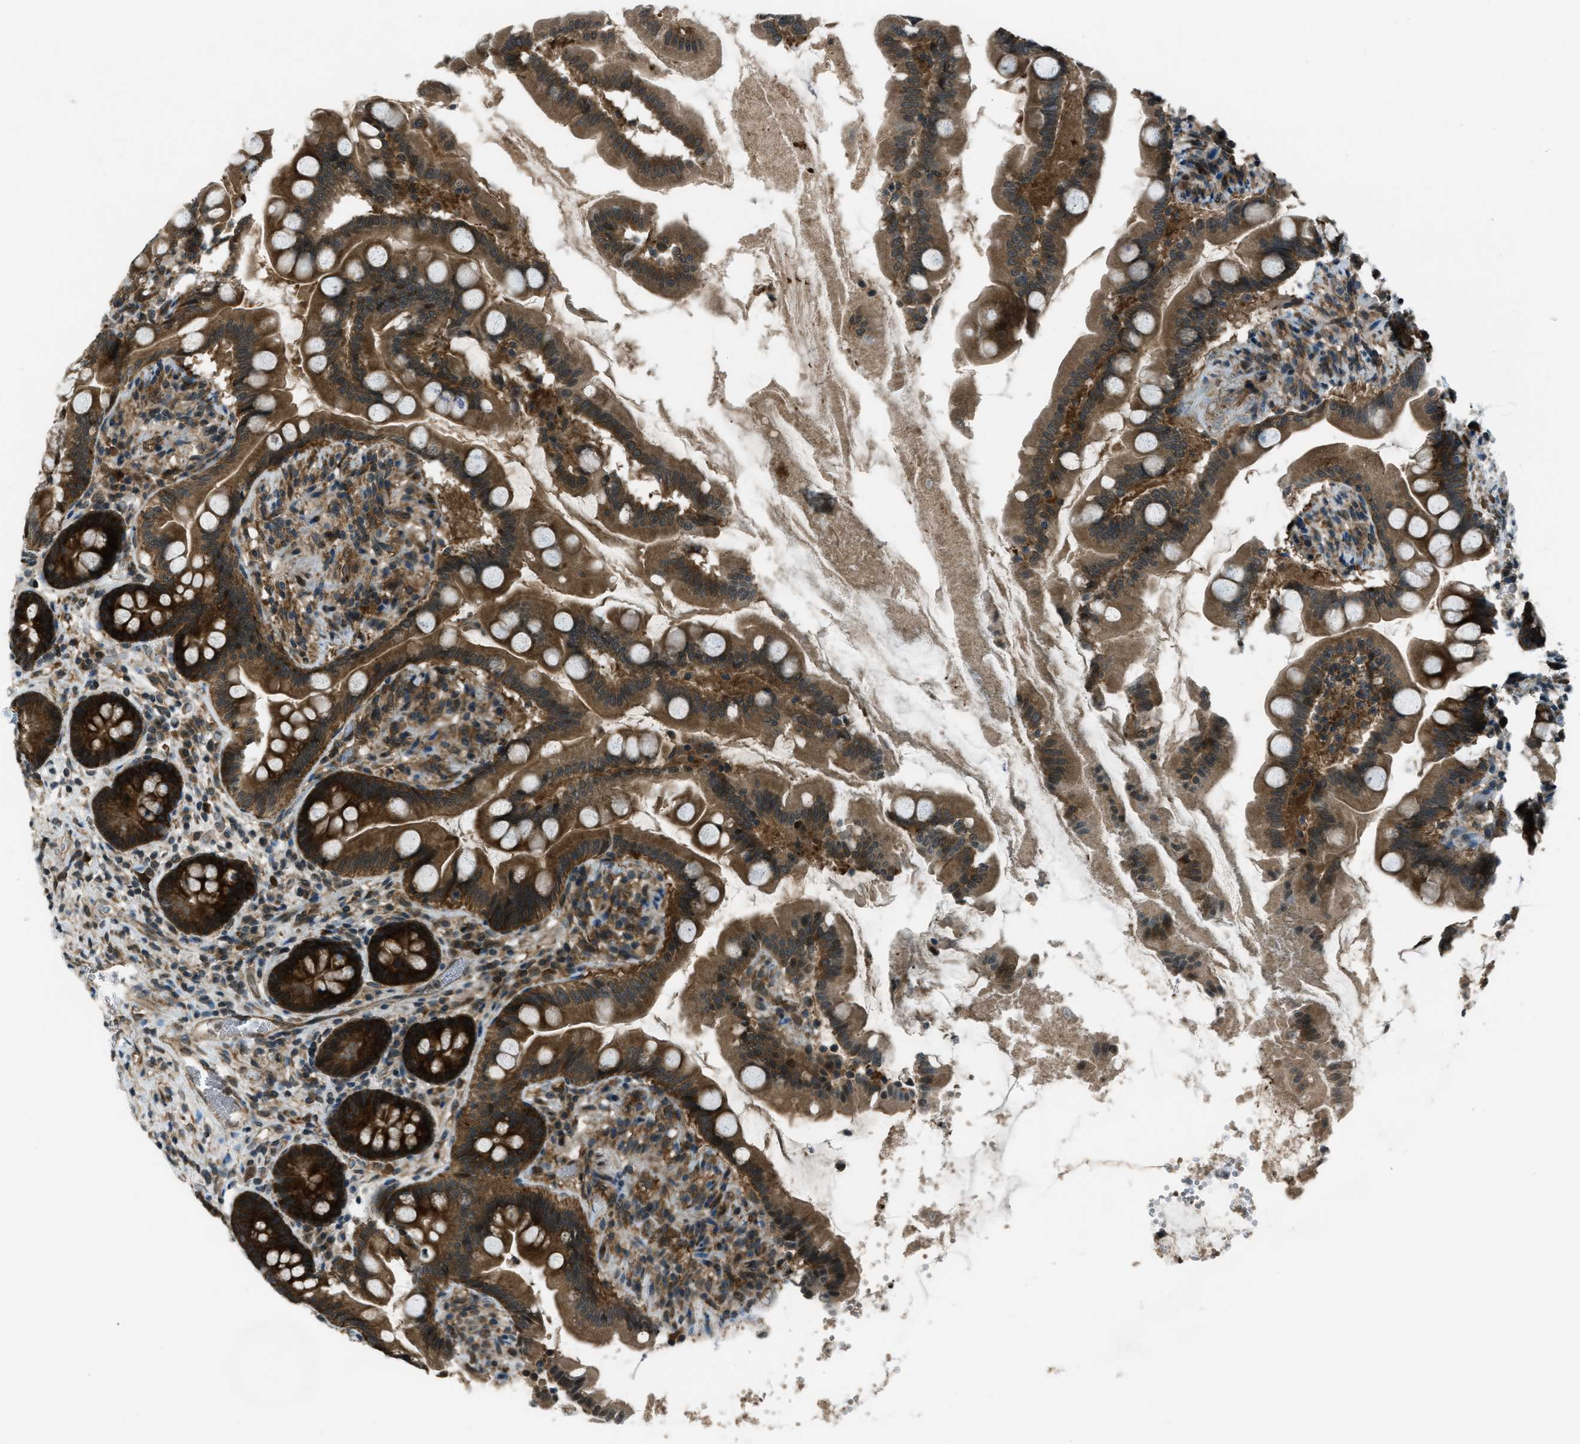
{"staining": {"intensity": "strong", "quantity": ">75%", "location": "cytoplasmic/membranous"}, "tissue": "small intestine", "cell_type": "Glandular cells", "image_type": "normal", "snomed": [{"axis": "morphology", "description": "Normal tissue, NOS"}, {"axis": "topography", "description": "Small intestine"}], "caption": "Protein analysis of benign small intestine demonstrates strong cytoplasmic/membranous staining in about >75% of glandular cells. (DAB (3,3'-diaminobenzidine) IHC, brown staining for protein, blue staining for nuclei).", "gene": "ASAP2", "patient": {"sex": "female", "age": 56}}